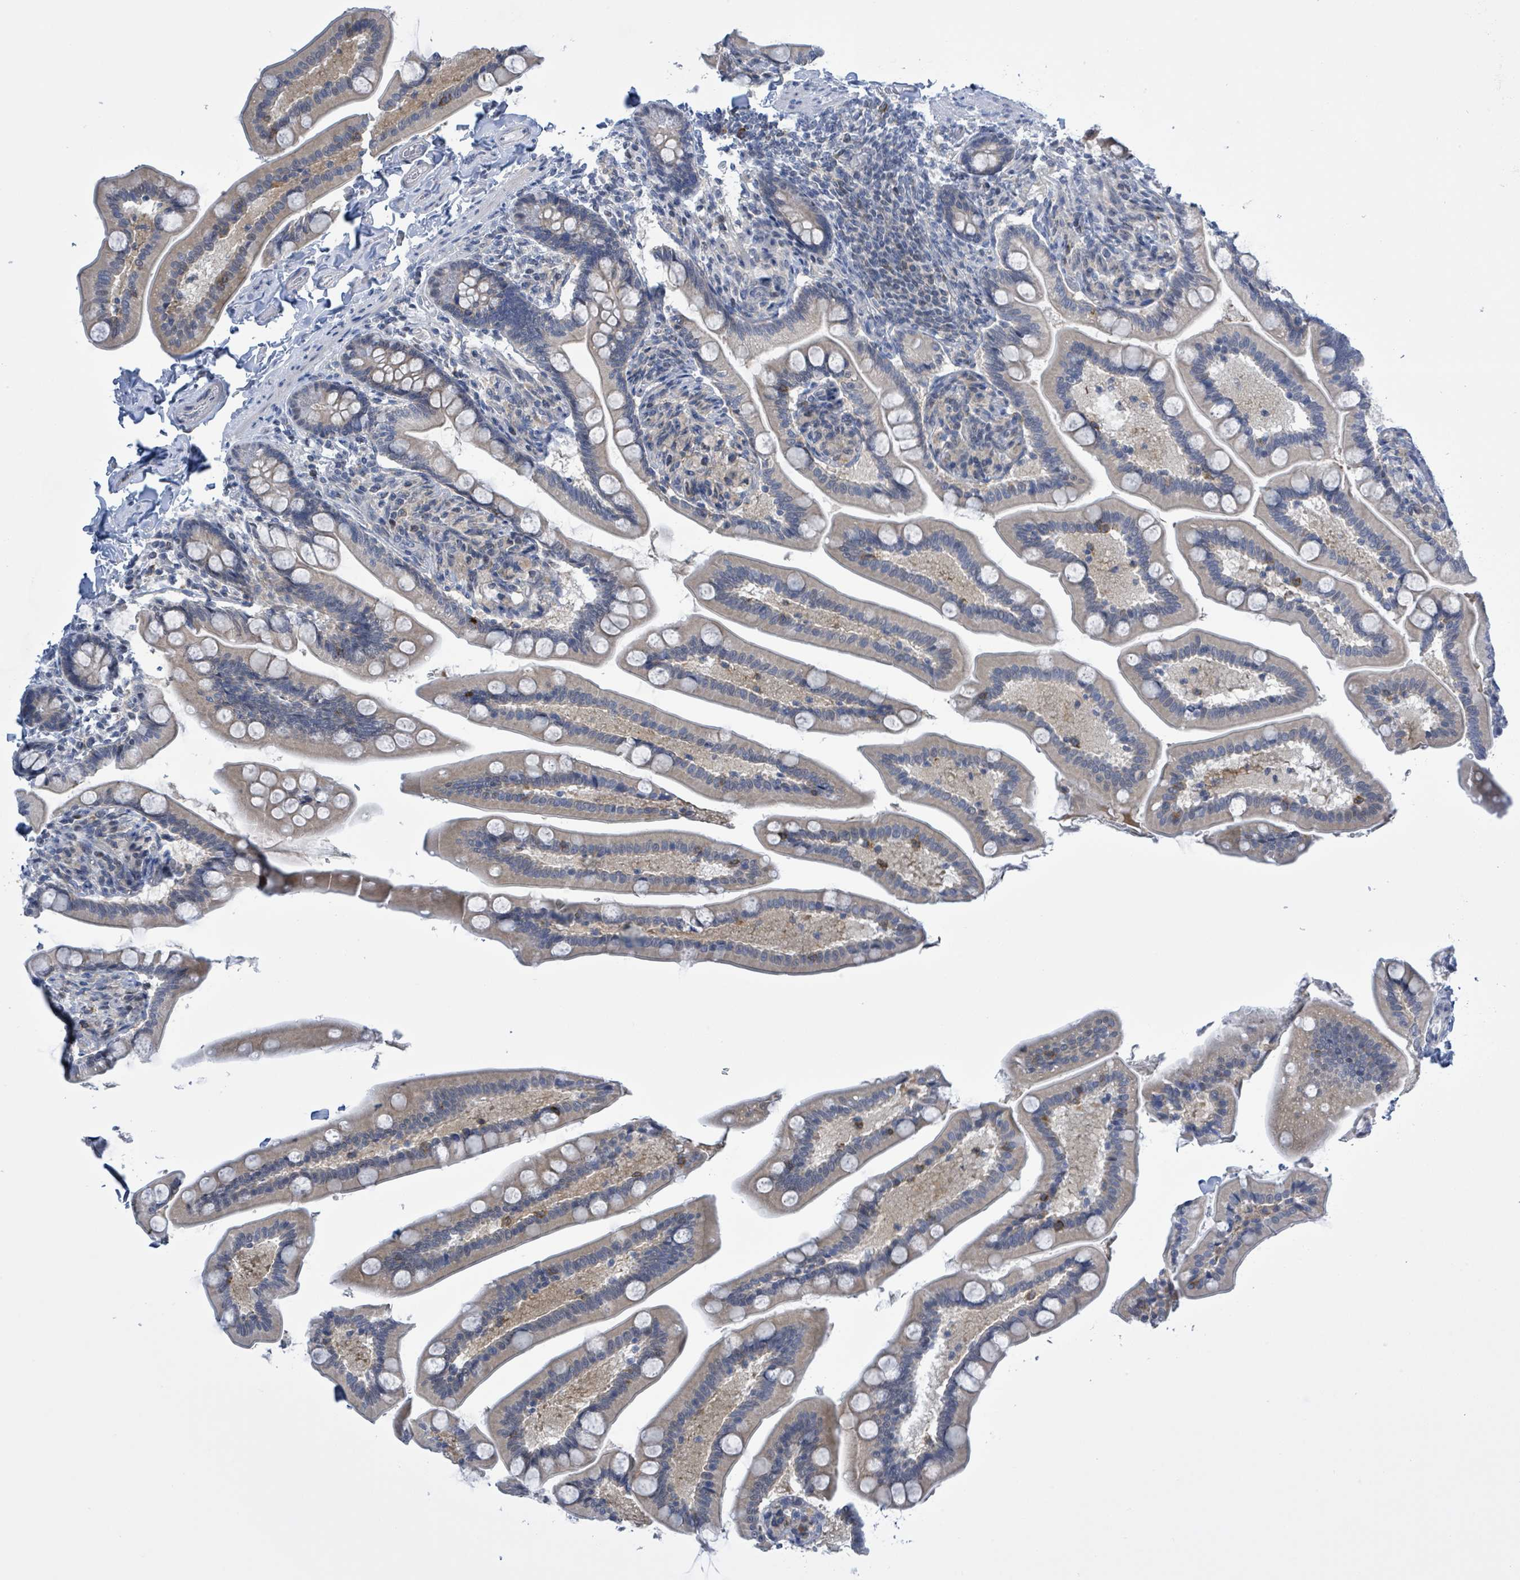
{"staining": {"intensity": "negative", "quantity": "none", "location": "none"}, "tissue": "small intestine", "cell_type": "Glandular cells", "image_type": "normal", "snomed": [{"axis": "morphology", "description": "Normal tissue, NOS"}, {"axis": "topography", "description": "Small intestine"}], "caption": "IHC micrograph of normal small intestine: human small intestine stained with DAB demonstrates no significant protein expression in glandular cells.", "gene": "DGKZ", "patient": {"sex": "female", "age": 64}}